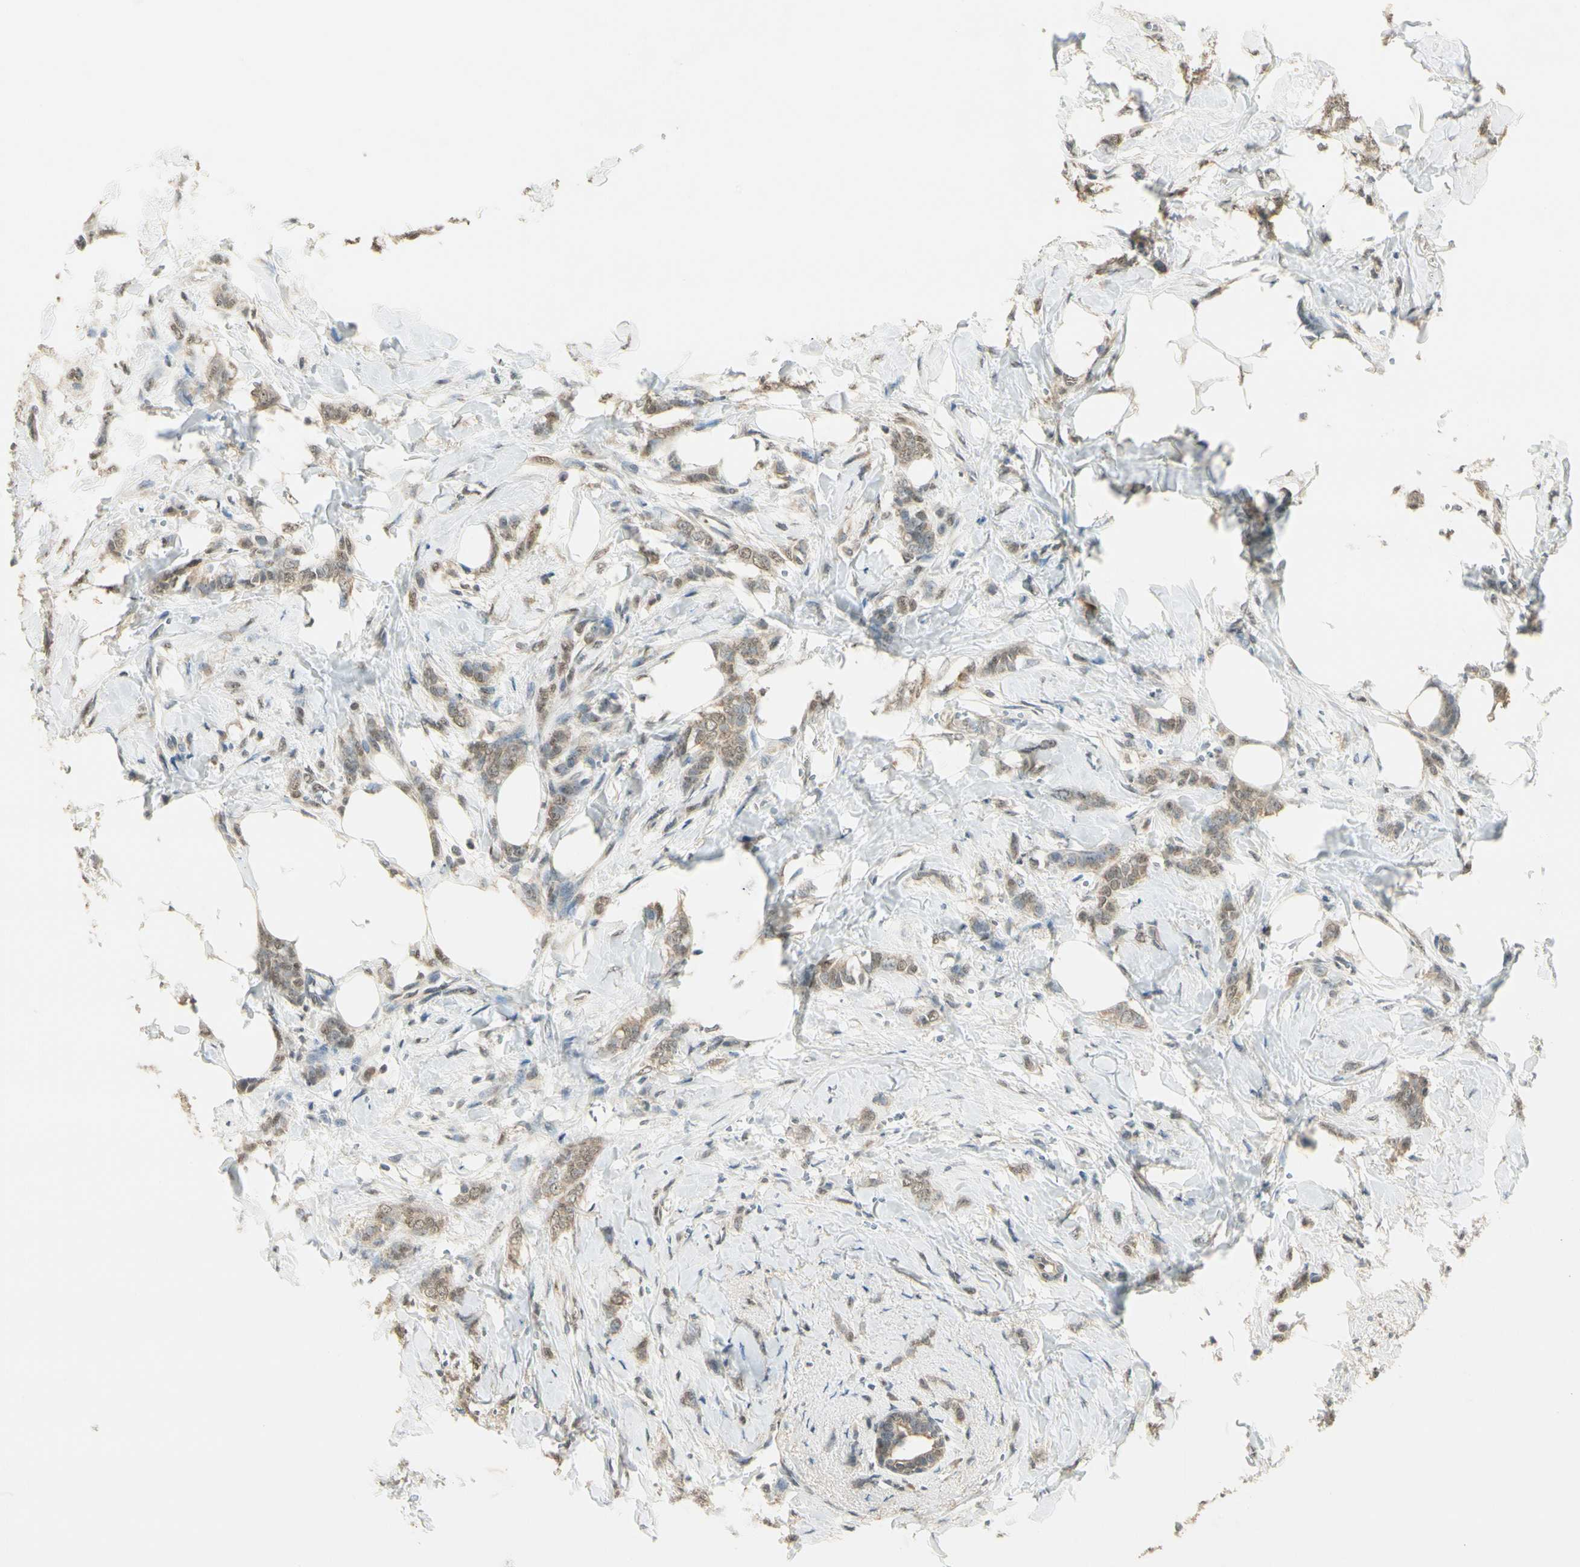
{"staining": {"intensity": "weak", "quantity": ">75%", "location": "cytoplasmic/membranous,nuclear"}, "tissue": "breast cancer", "cell_type": "Tumor cells", "image_type": "cancer", "snomed": [{"axis": "morphology", "description": "Lobular carcinoma, in situ"}, {"axis": "morphology", "description": "Lobular carcinoma"}, {"axis": "topography", "description": "Breast"}], "caption": "Protein analysis of lobular carcinoma in situ (breast) tissue demonstrates weak cytoplasmic/membranous and nuclear expression in about >75% of tumor cells. (IHC, brightfield microscopy, high magnification).", "gene": "SGCA", "patient": {"sex": "female", "age": 41}}